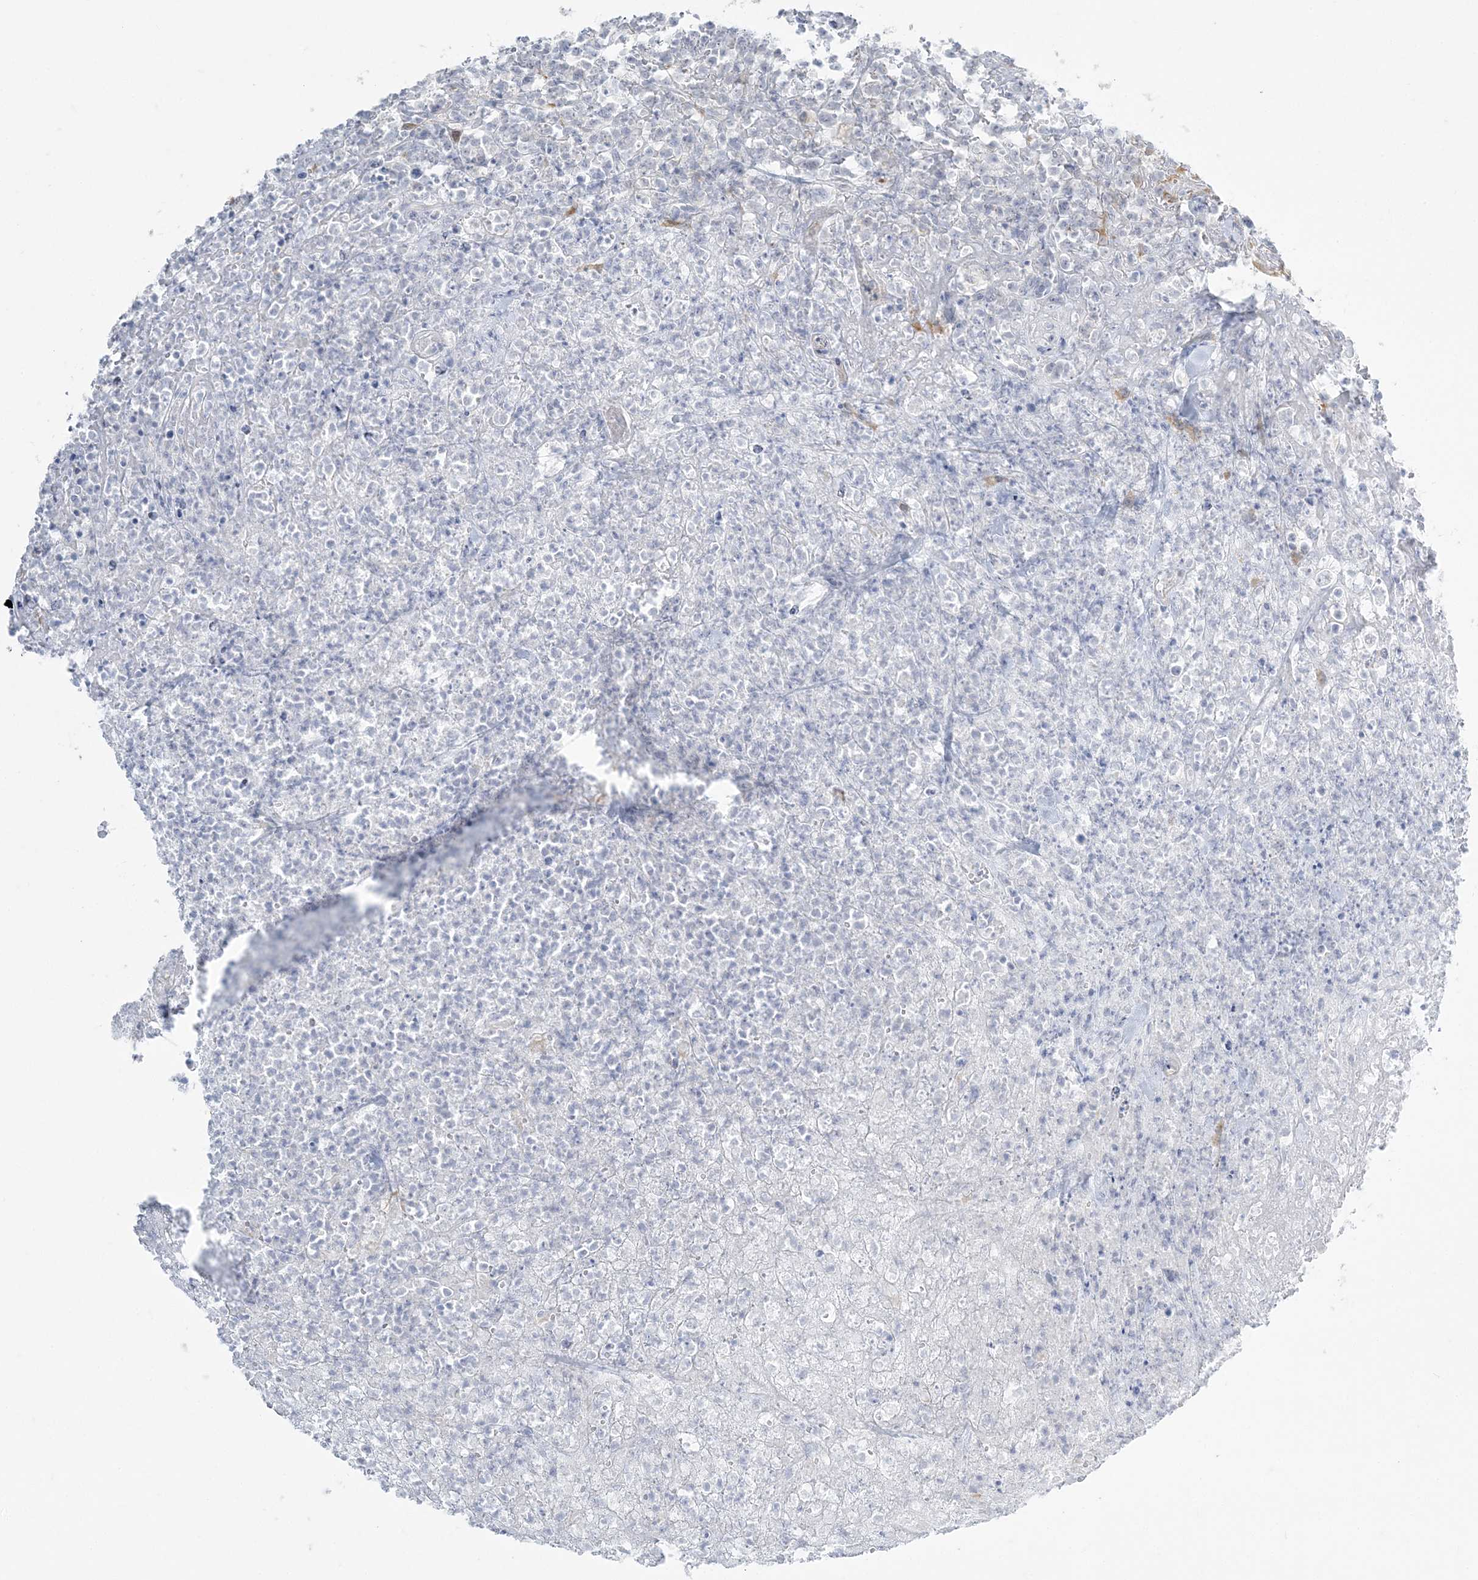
{"staining": {"intensity": "negative", "quantity": "none", "location": "none"}, "tissue": "lymphoma", "cell_type": "Tumor cells", "image_type": "cancer", "snomed": [{"axis": "morphology", "description": "Malignant lymphoma, non-Hodgkin's type, High grade"}, {"axis": "topography", "description": "Colon"}], "caption": "Immunohistochemistry of human lymphoma shows no expression in tumor cells.", "gene": "ZC3H6", "patient": {"sex": "female", "age": 53}}